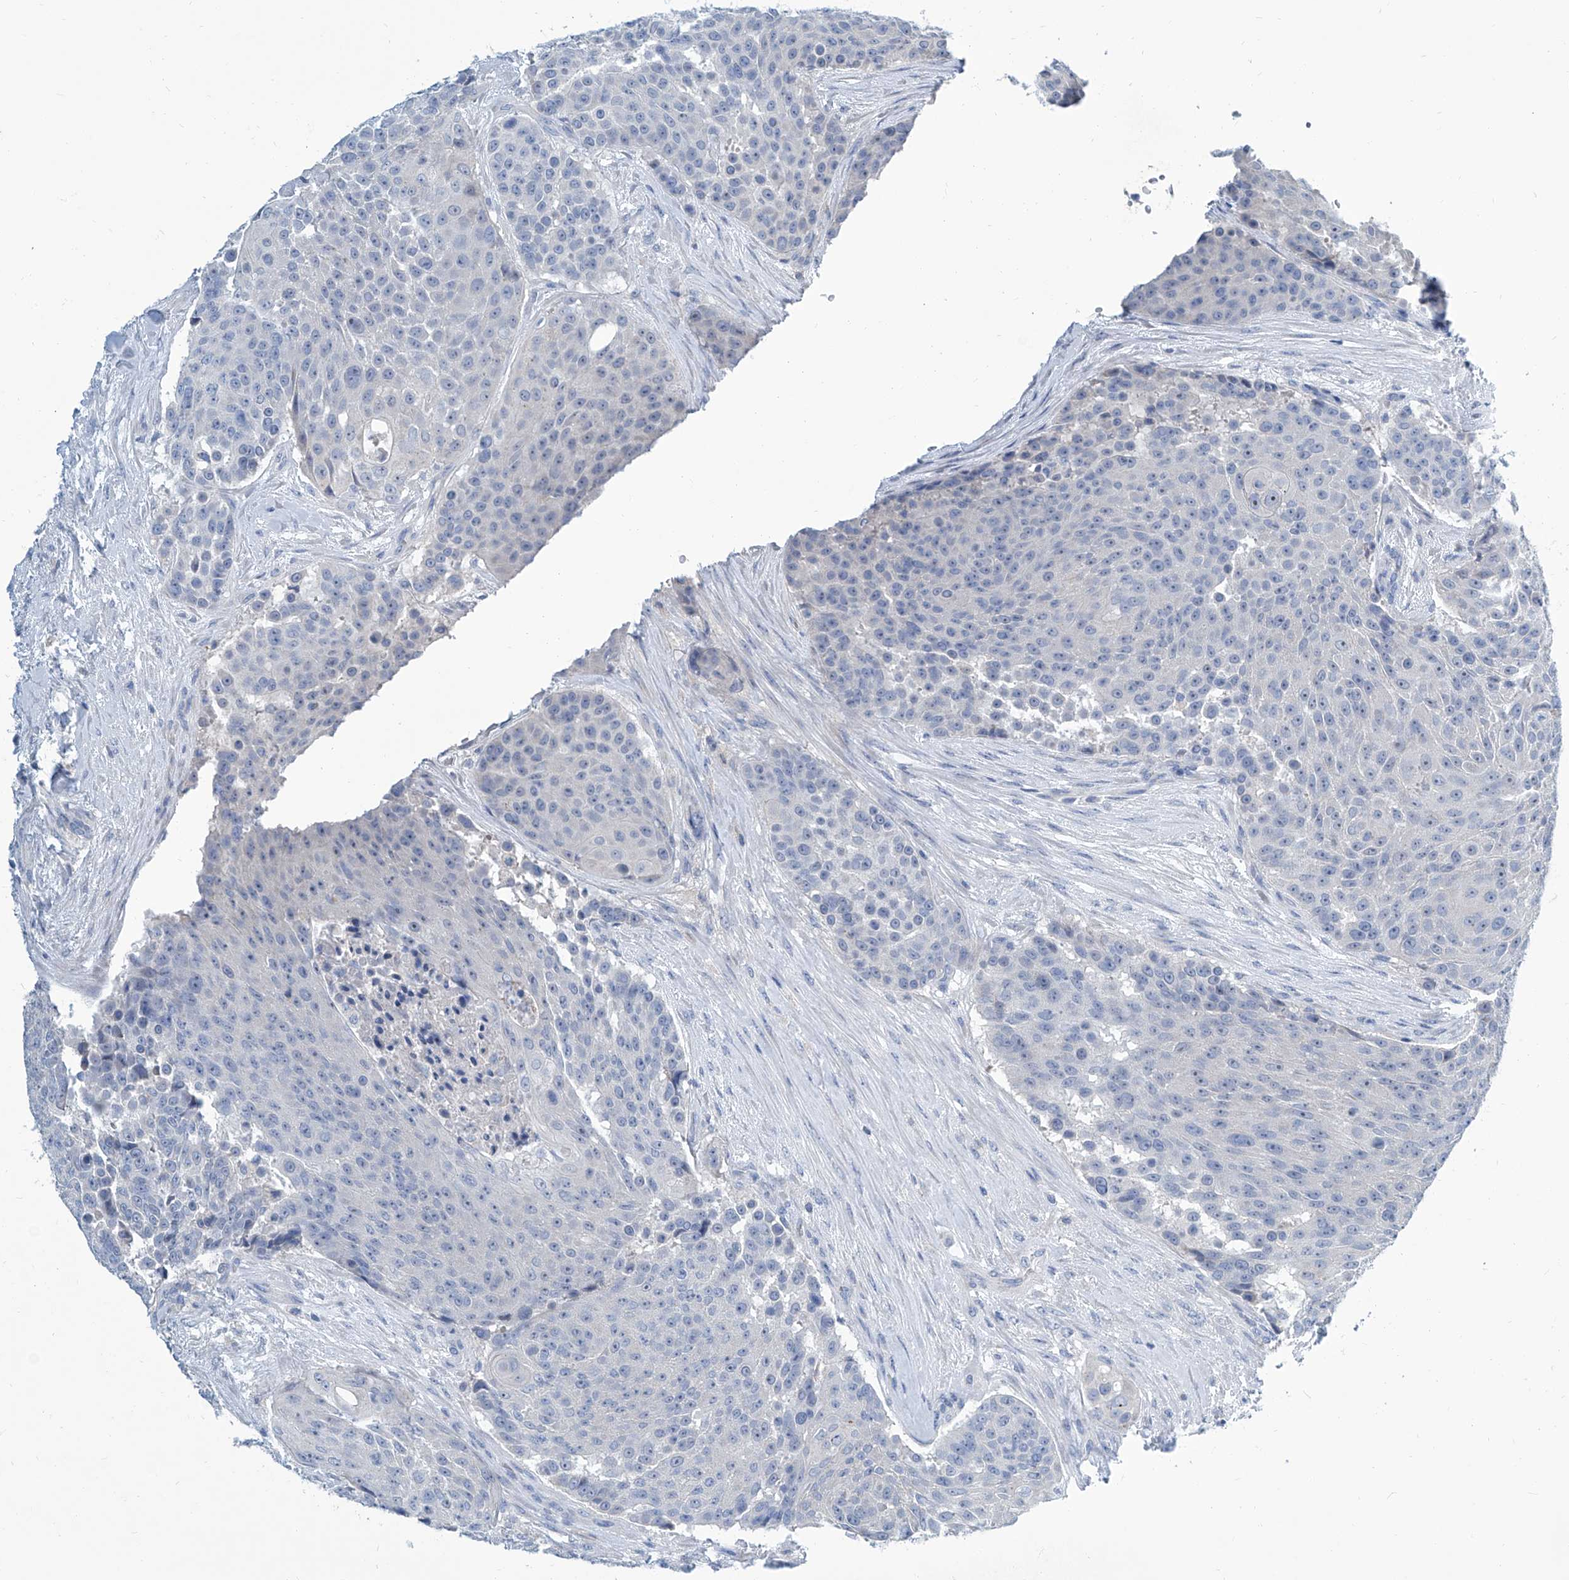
{"staining": {"intensity": "negative", "quantity": "none", "location": "none"}, "tissue": "urothelial cancer", "cell_type": "Tumor cells", "image_type": "cancer", "snomed": [{"axis": "morphology", "description": "Urothelial carcinoma, High grade"}, {"axis": "topography", "description": "Urinary bladder"}], "caption": "Tumor cells show no significant positivity in urothelial carcinoma (high-grade).", "gene": "ZNF519", "patient": {"sex": "female", "age": 63}}